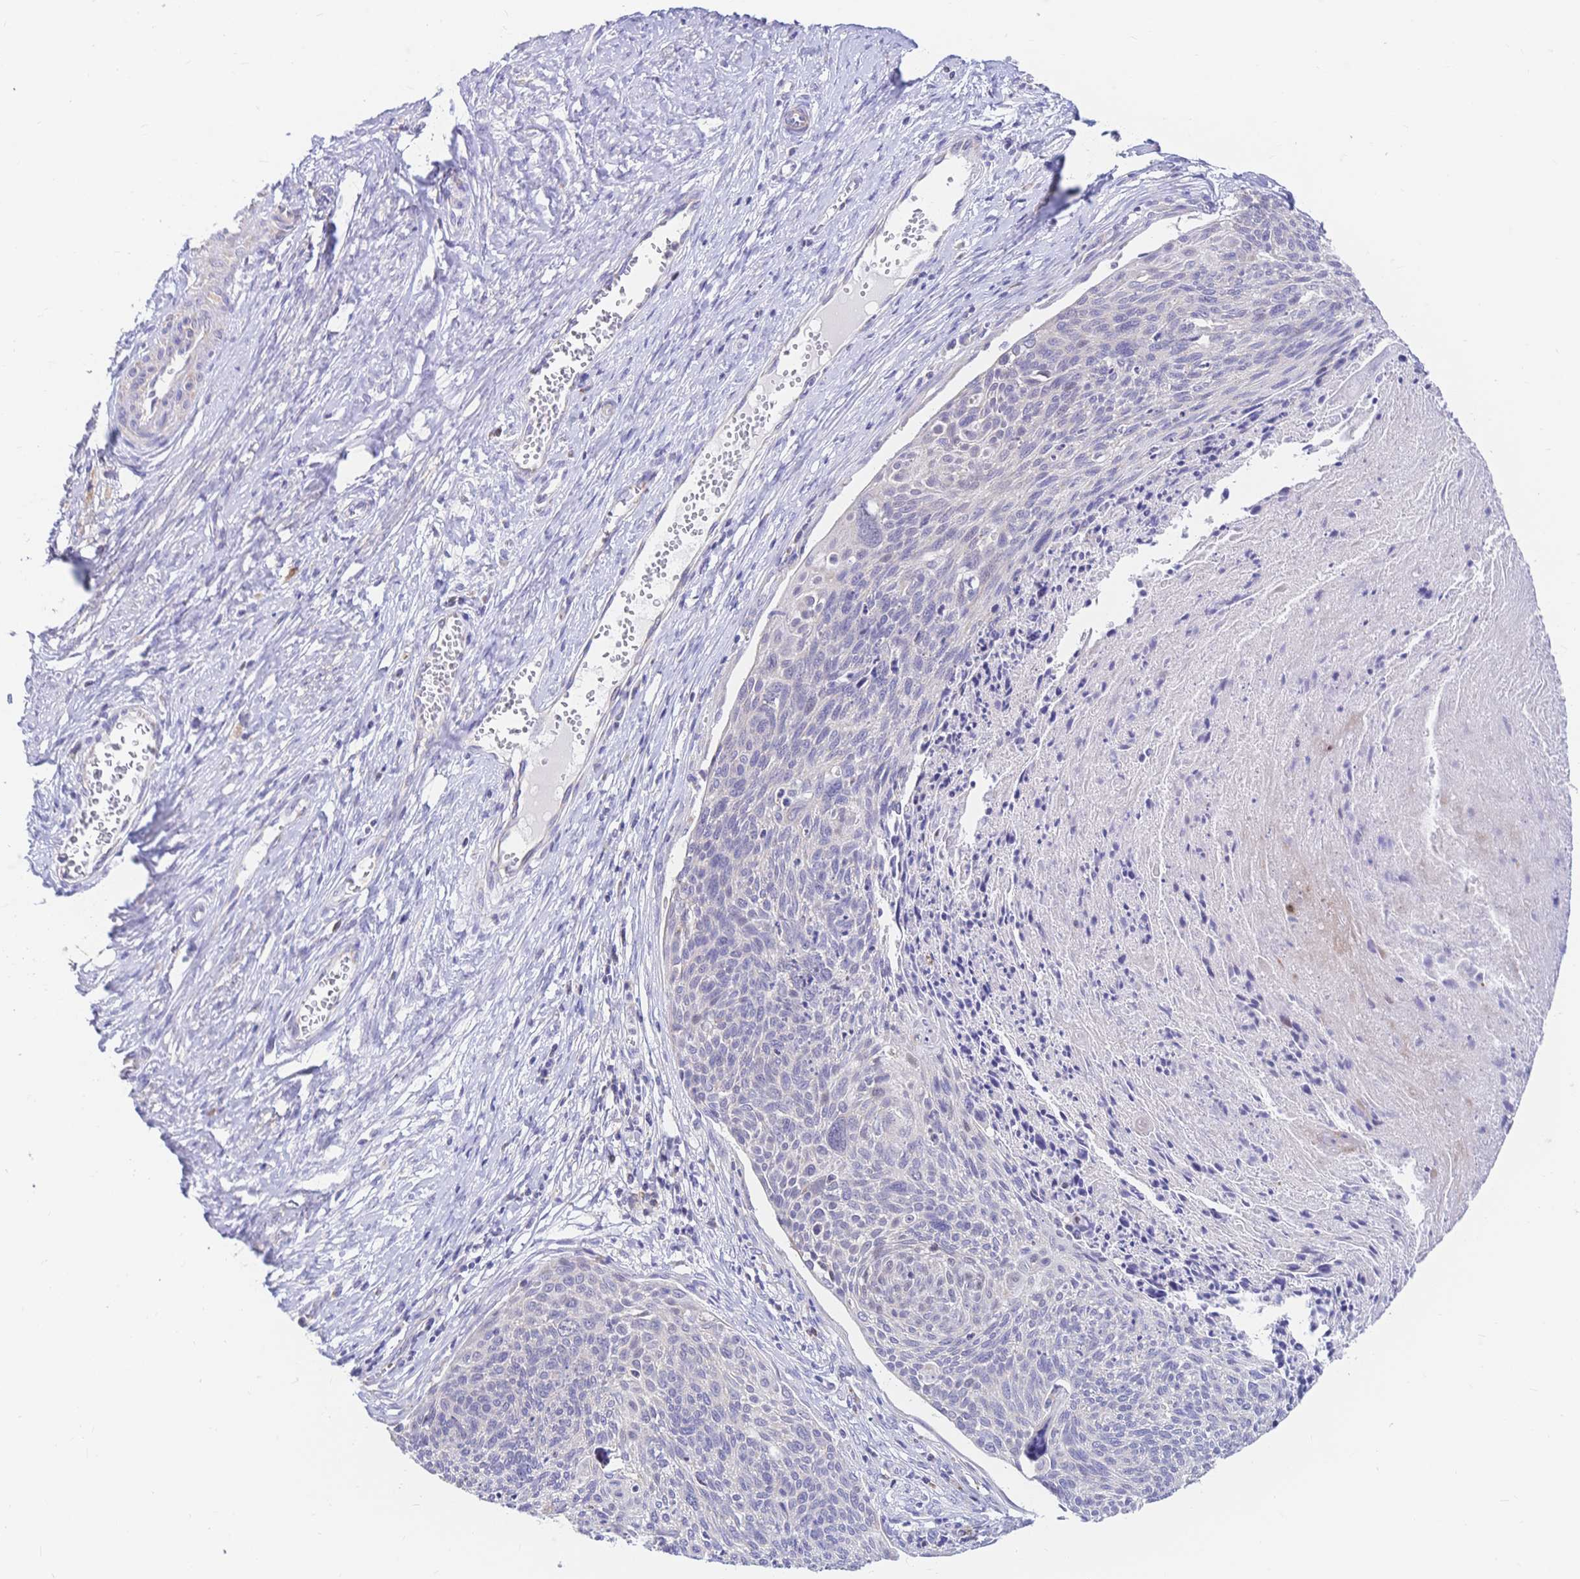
{"staining": {"intensity": "negative", "quantity": "none", "location": "none"}, "tissue": "cervical cancer", "cell_type": "Tumor cells", "image_type": "cancer", "snomed": [{"axis": "morphology", "description": "Squamous cell carcinoma, NOS"}, {"axis": "topography", "description": "Cervix"}], "caption": "Immunohistochemistry (IHC) photomicrograph of neoplastic tissue: cervical cancer stained with DAB exhibits no significant protein expression in tumor cells.", "gene": "CLEC18B", "patient": {"sex": "female", "age": 49}}